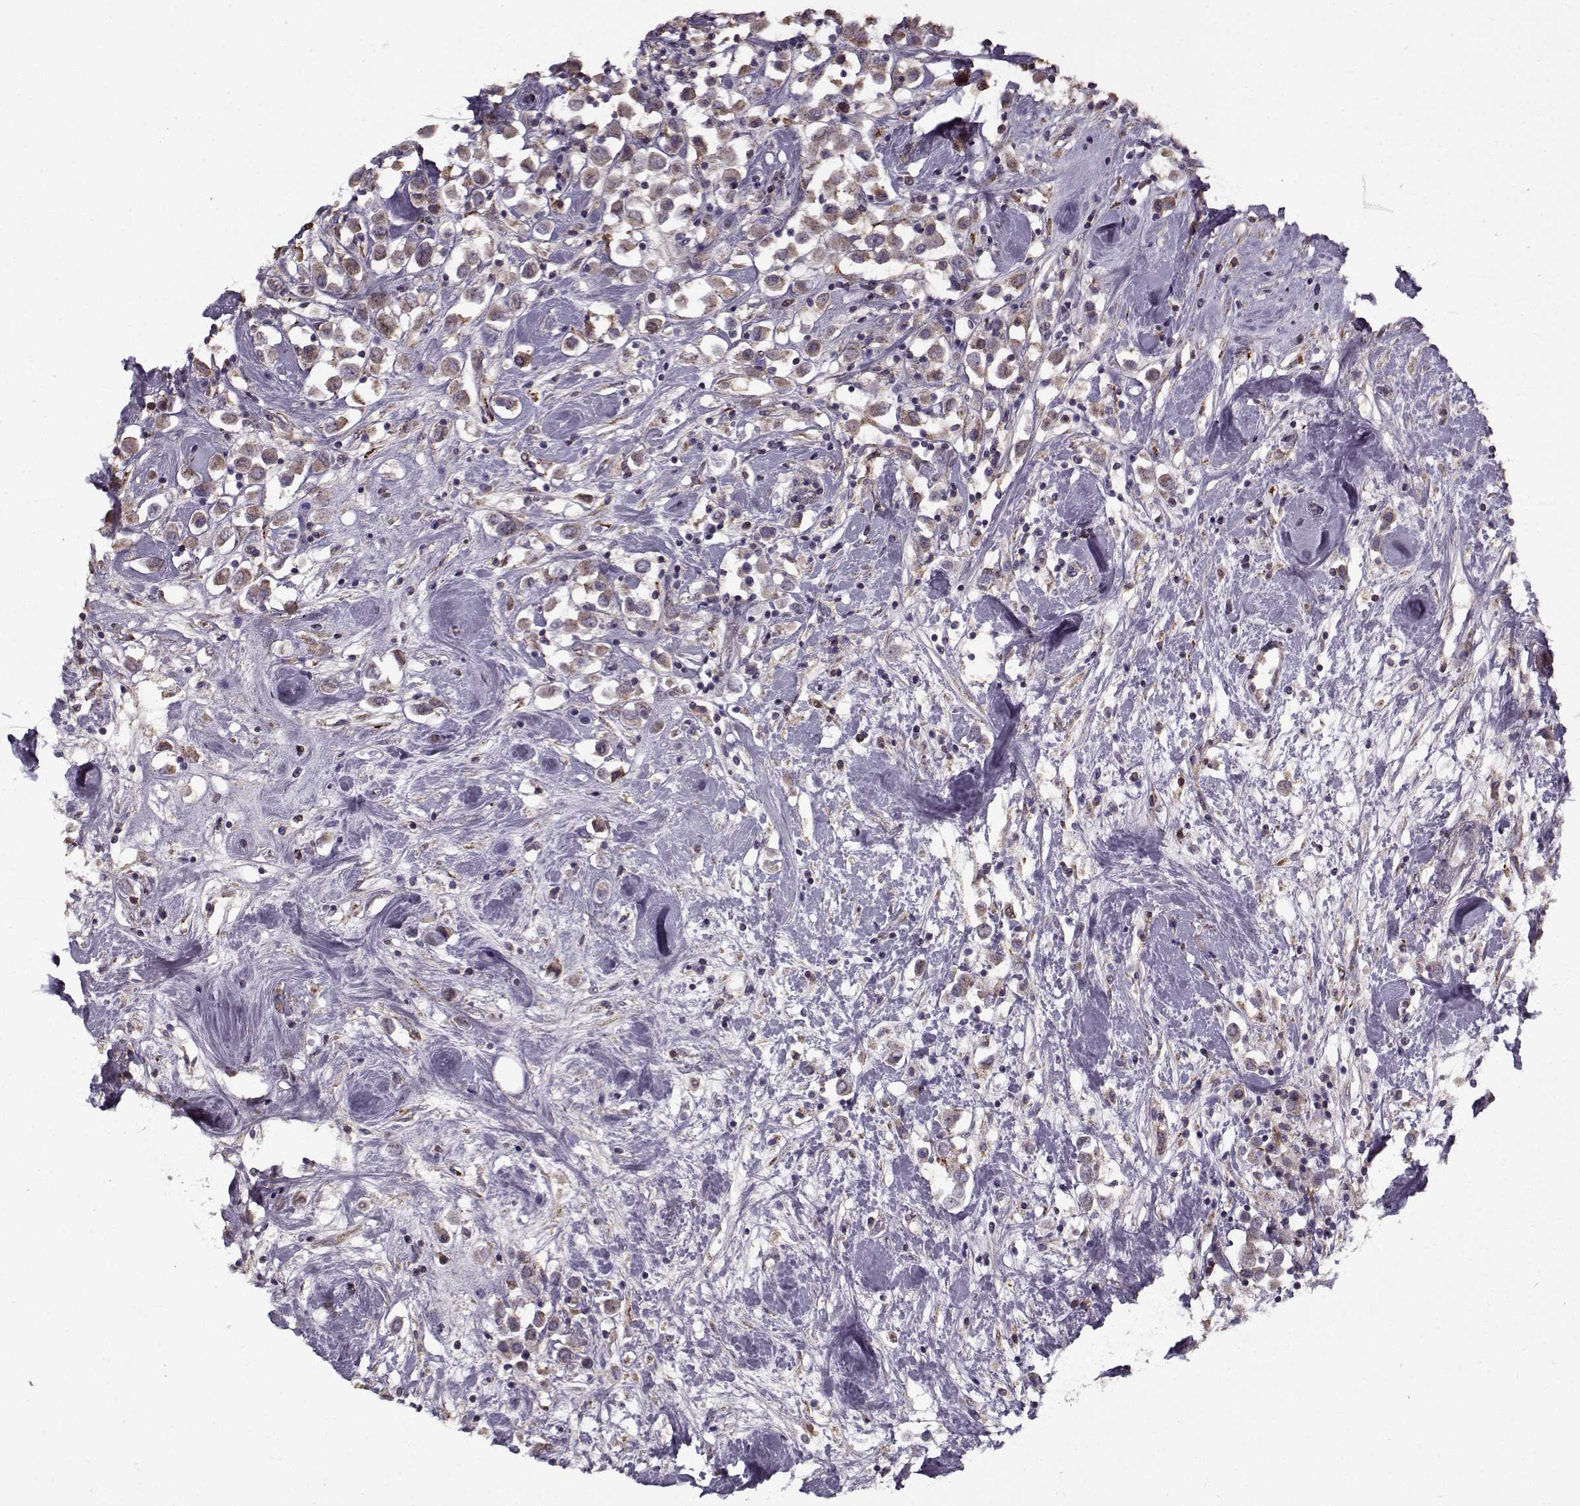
{"staining": {"intensity": "moderate", "quantity": "25%-75%", "location": "cytoplasmic/membranous"}, "tissue": "breast cancer", "cell_type": "Tumor cells", "image_type": "cancer", "snomed": [{"axis": "morphology", "description": "Duct carcinoma"}, {"axis": "topography", "description": "Breast"}], "caption": "The histopathology image shows staining of breast cancer (infiltrating ductal carcinoma), revealing moderate cytoplasmic/membranous protein expression (brown color) within tumor cells.", "gene": "LAMA2", "patient": {"sex": "female", "age": 61}}